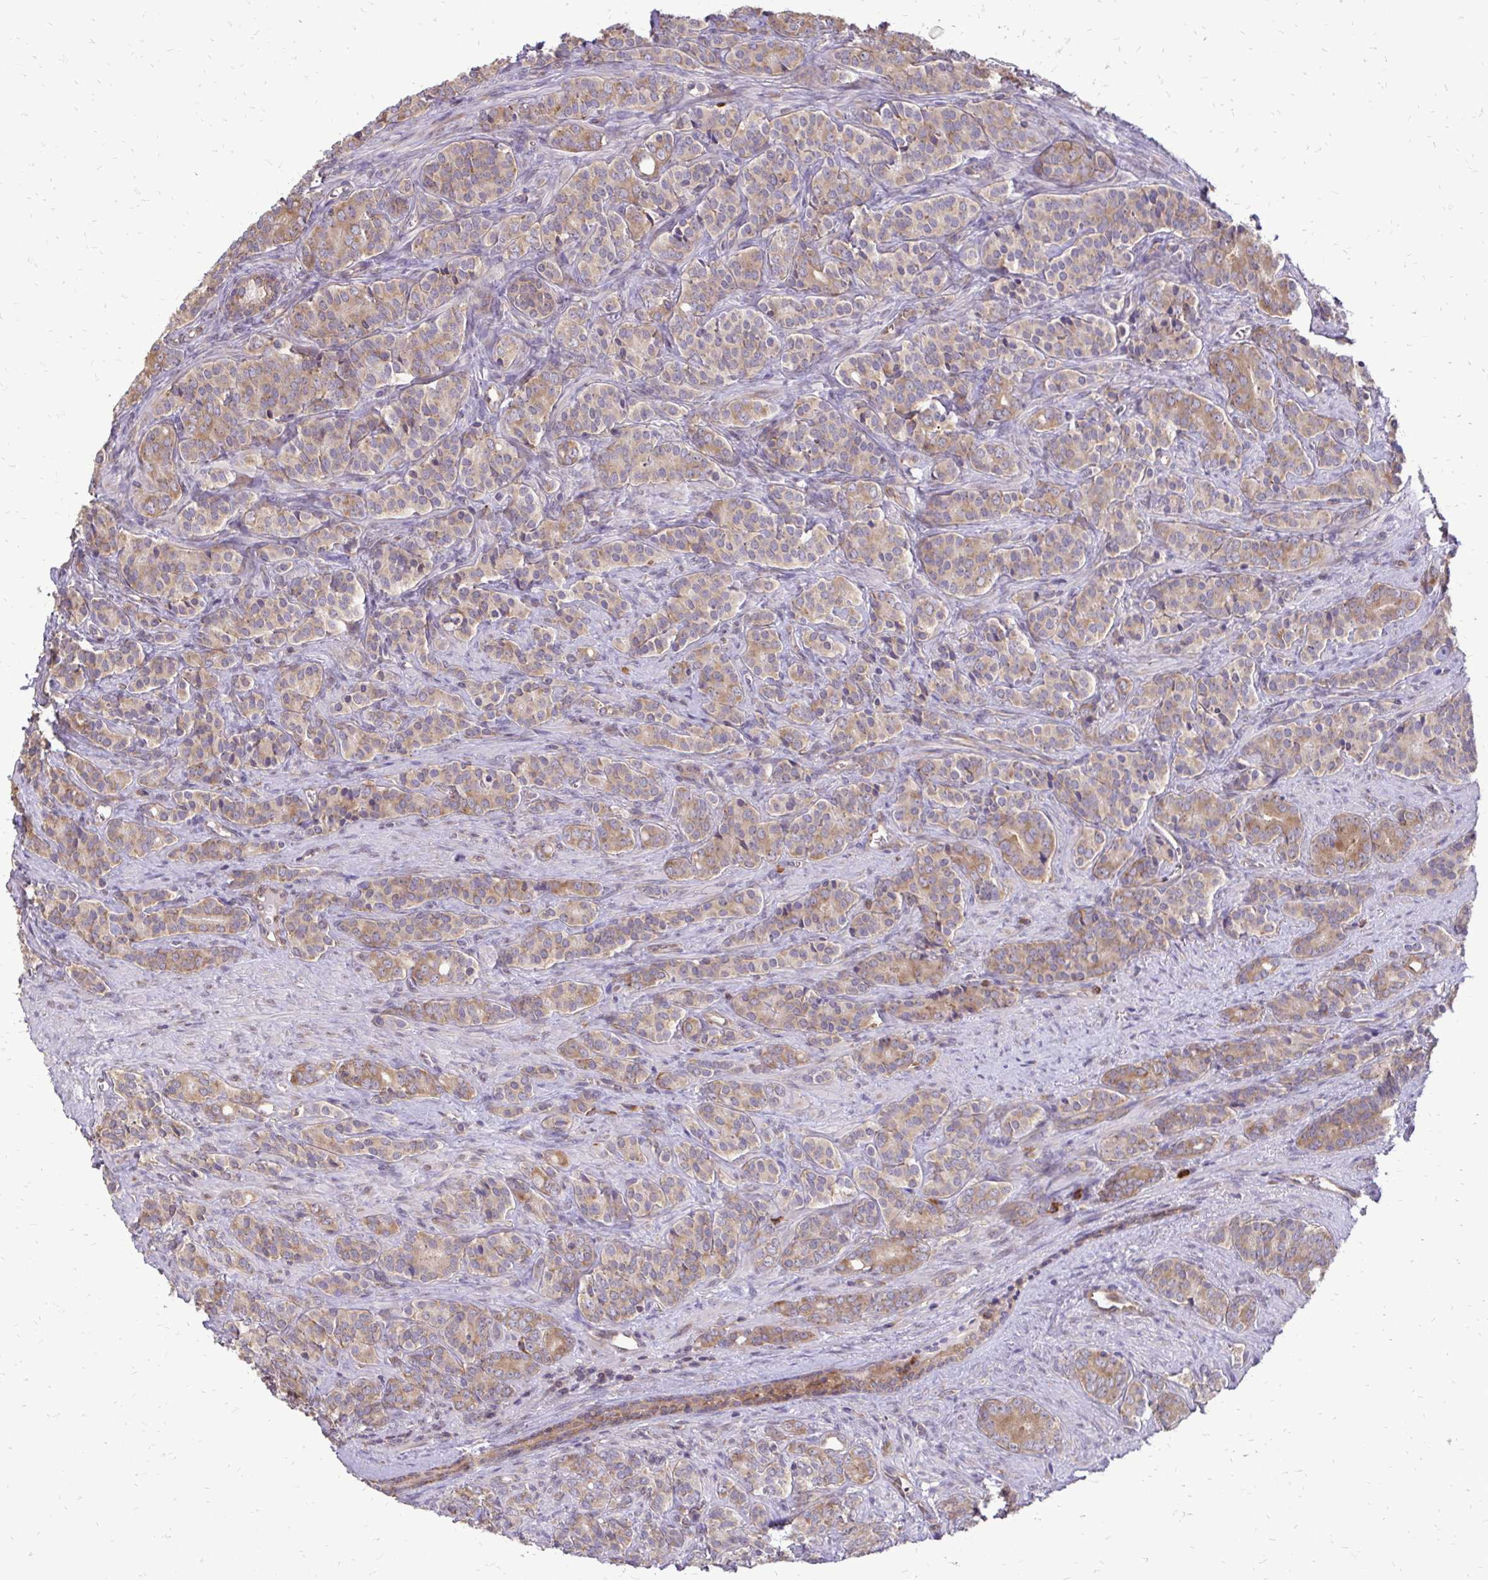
{"staining": {"intensity": "moderate", "quantity": ">75%", "location": "cytoplasmic/membranous"}, "tissue": "prostate cancer", "cell_type": "Tumor cells", "image_type": "cancer", "snomed": [{"axis": "morphology", "description": "Adenocarcinoma, High grade"}, {"axis": "topography", "description": "Prostate"}], "caption": "Prostate high-grade adenocarcinoma stained with a brown dye displays moderate cytoplasmic/membranous positive staining in approximately >75% of tumor cells.", "gene": "RPS3", "patient": {"sex": "male", "age": 84}}